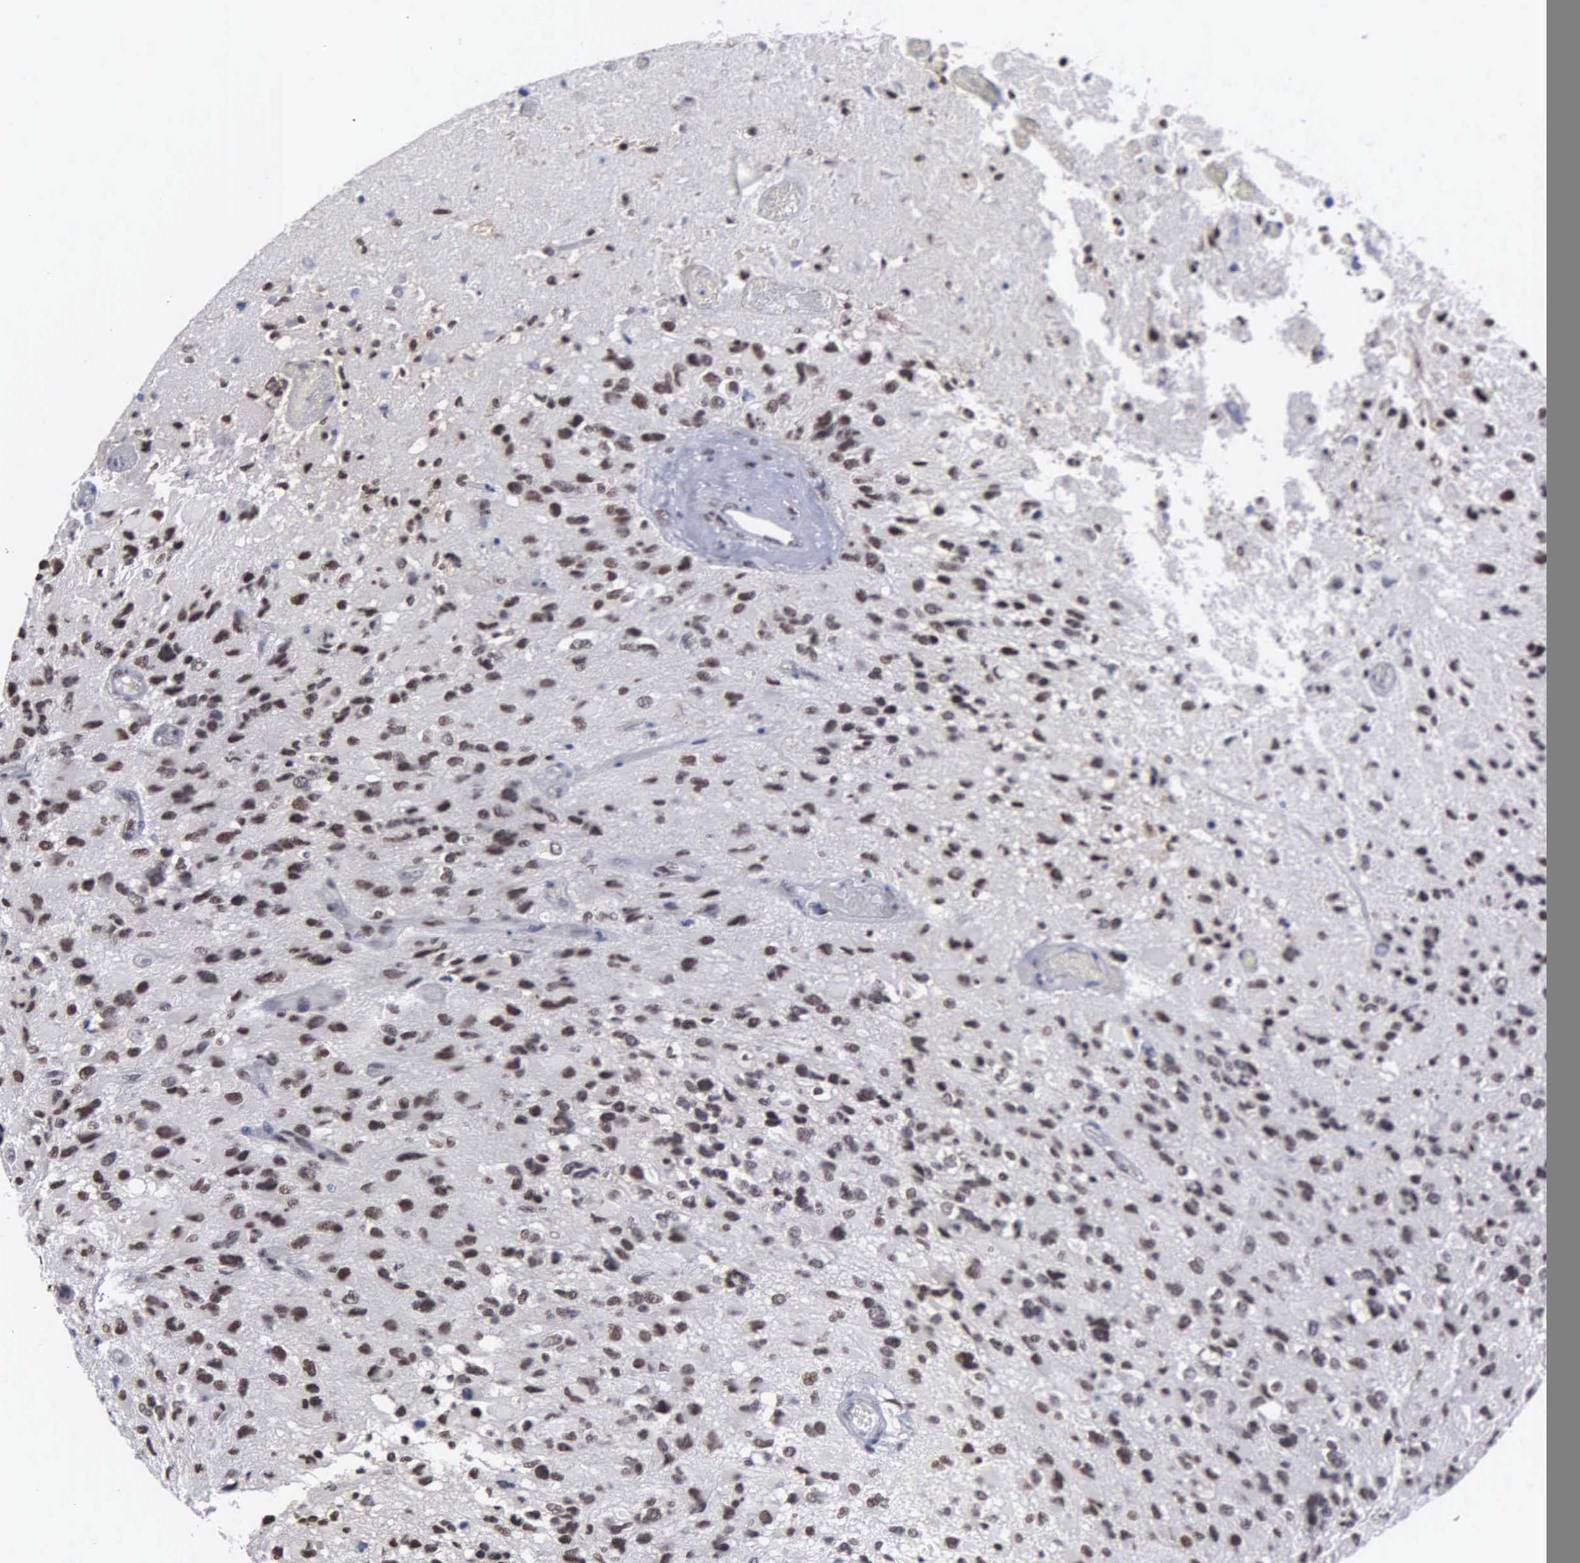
{"staining": {"intensity": "moderate", "quantity": ">75%", "location": "nuclear"}, "tissue": "glioma", "cell_type": "Tumor cells", "image_type": "cancer", "snomed": [{"axis": "morphology", "description": "Glioma, malignant, High grade"}, {"axis": "topography", "description": "Brain"}], "caption": "Immunohistochemical staining of human malignant glioma (high-grade) demonstrates medium levels of moderate nuclear expression in approximately >75% of tumor cells.", "gene": "KIAA0586", "patient": {"sex": "male", "age": 69}}